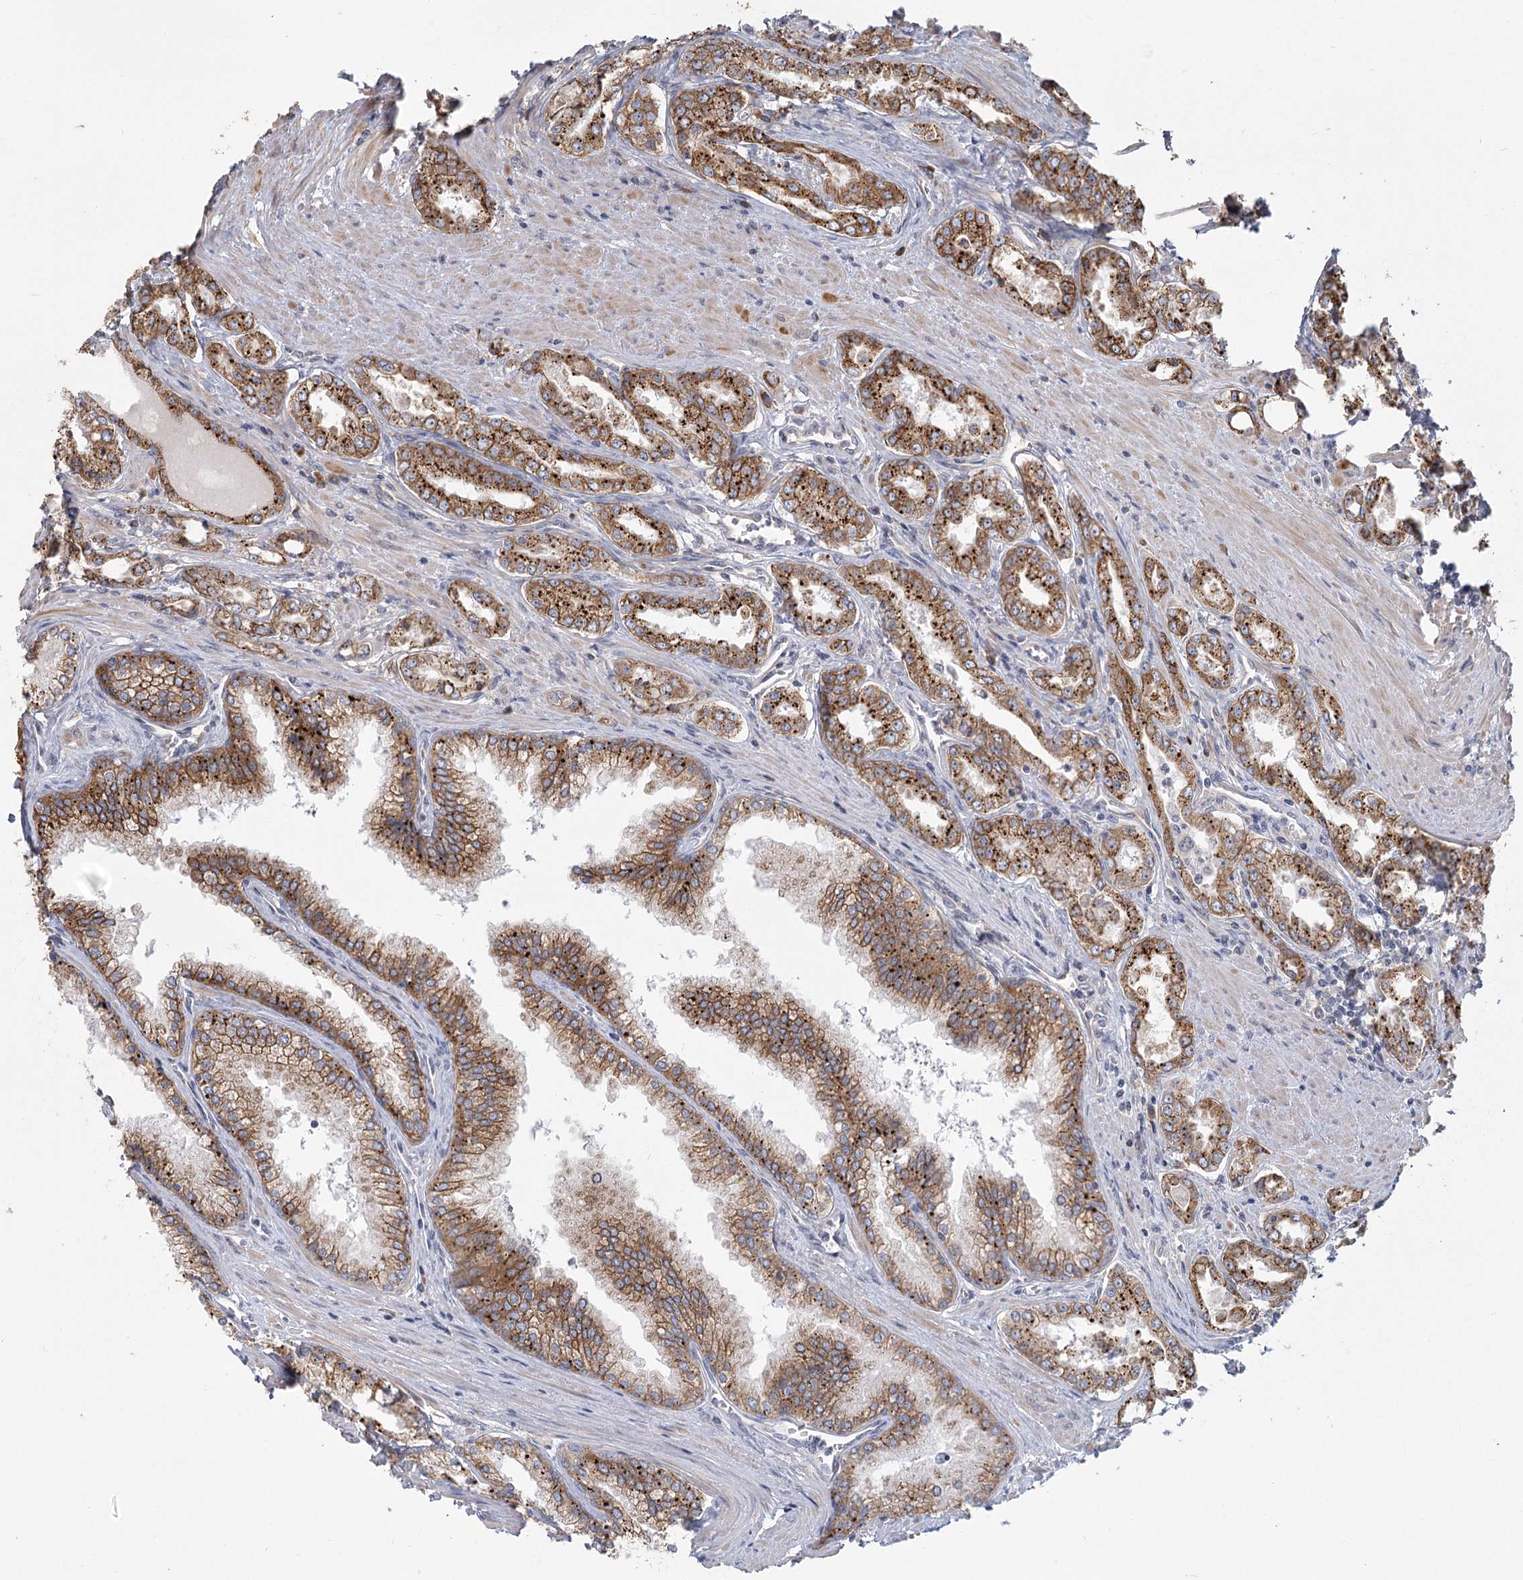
{"staining": {"intensity": "strong", "quantity": ">75%", "location": "cytoplasmic/membranous"}, "tissue": "prostate cancer", "cell_type": "Tumor cells", "image_type": "cancer", "snomed": [{"axis": "morphology", "description": "Adenocarcinoma, High grade"}, {"axis": "topography", "description": "Prostate"}], "caption": "Immunohistochemical staining of human prostate cancer displays high levels of strong cytoplasmic/membranous expression in about >75% of tumor cells. Using DAB (brown) and hematoxylin (blue) stains, captured at high magnification using brightfield microscopy.", "gene": "CNTLN", "patient": {"sex": "male", "age": 72}}